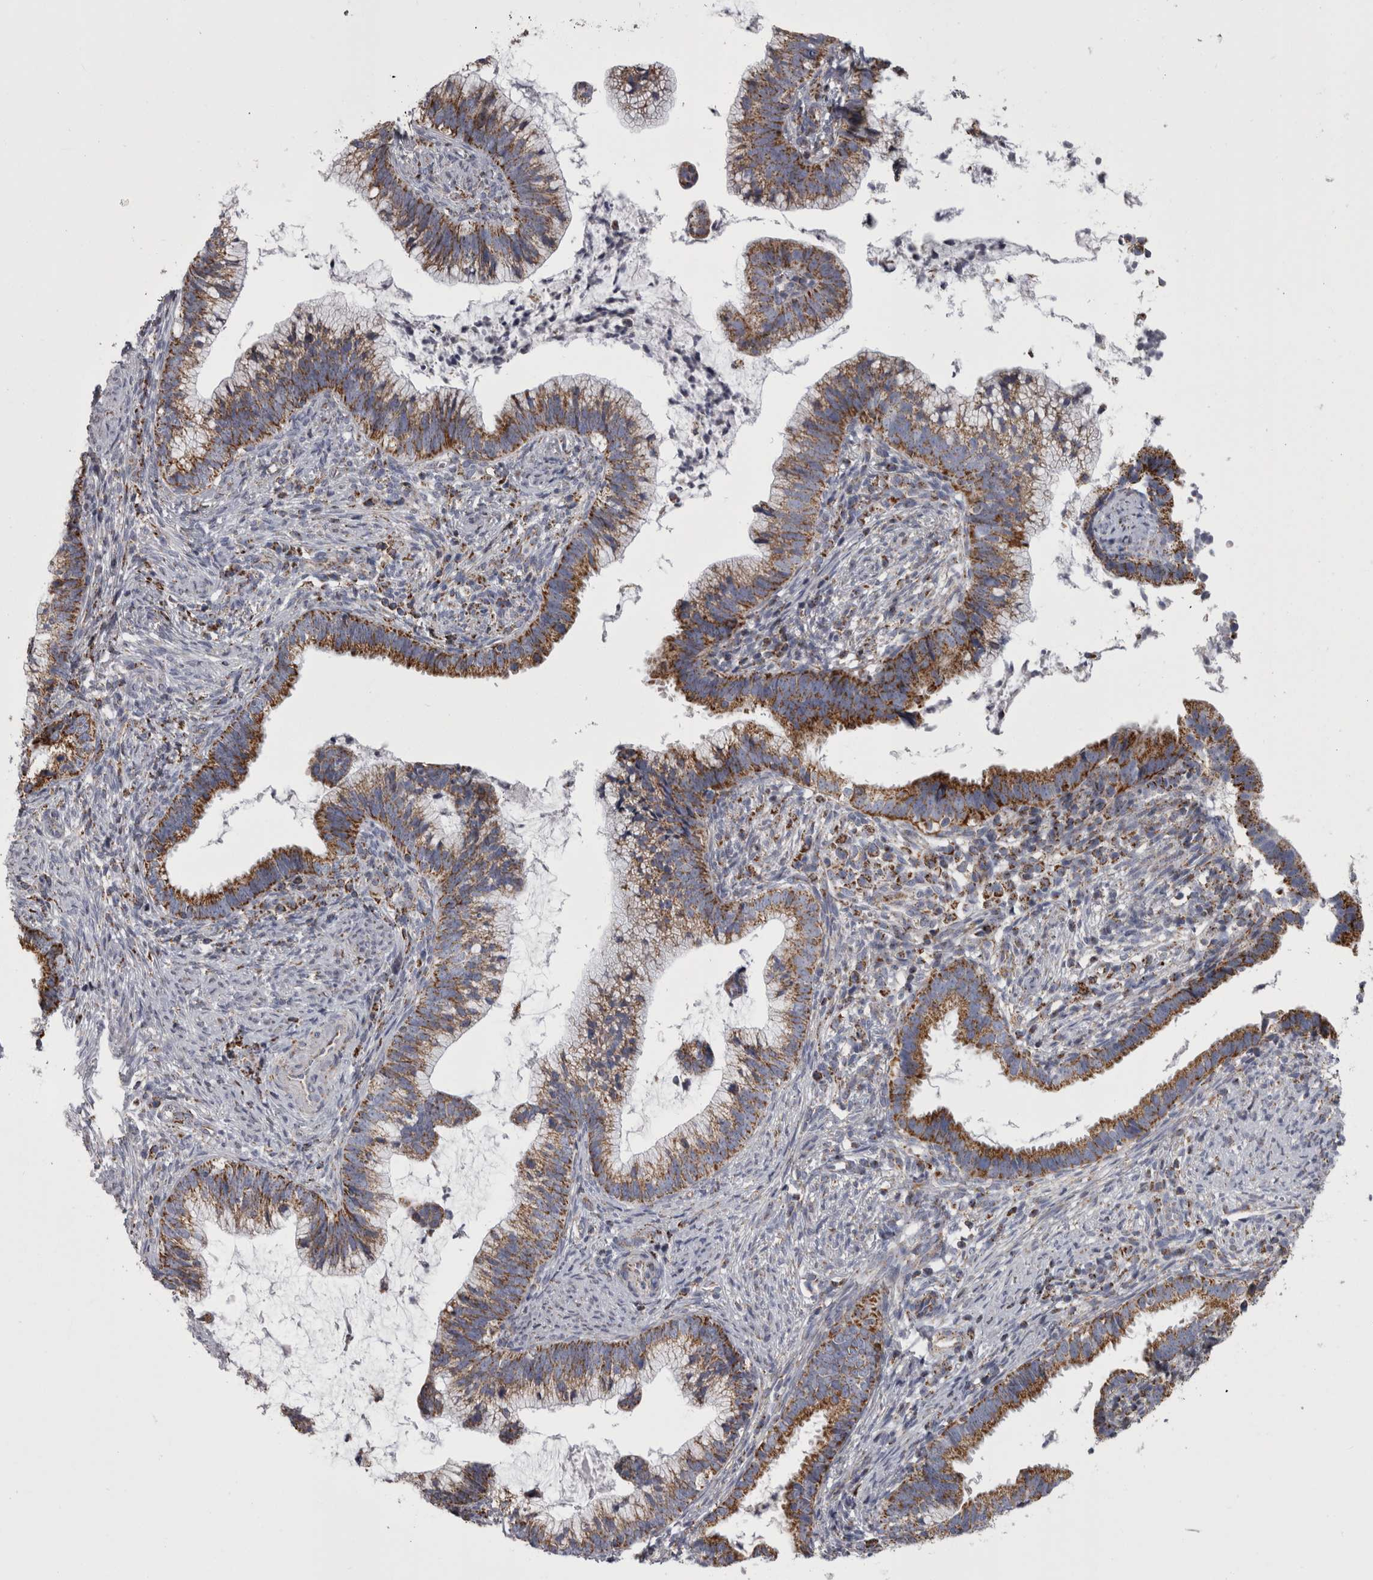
{"staining": {"intensity": "moderate", "quantity": ">75%", "location": "cytoplasmic/membranous"}, "tissue": "cervical cancer", "cell_type": "Tumor cells", "image_type": "cancer", "snomed": [{"axis": "morphology", "description": "Adenocarcinoma, NOS"}, {"axis": "topography", "description": "Cervix"}], "caption": "Human adenocarcinoma (cervical) stained with a brown dye shows moderate cytoplasmic/membranous positive staining in approximately >75% of tumor cells.", "gene": "MDH2", "patient": {"sex": "female", "age": 36}}